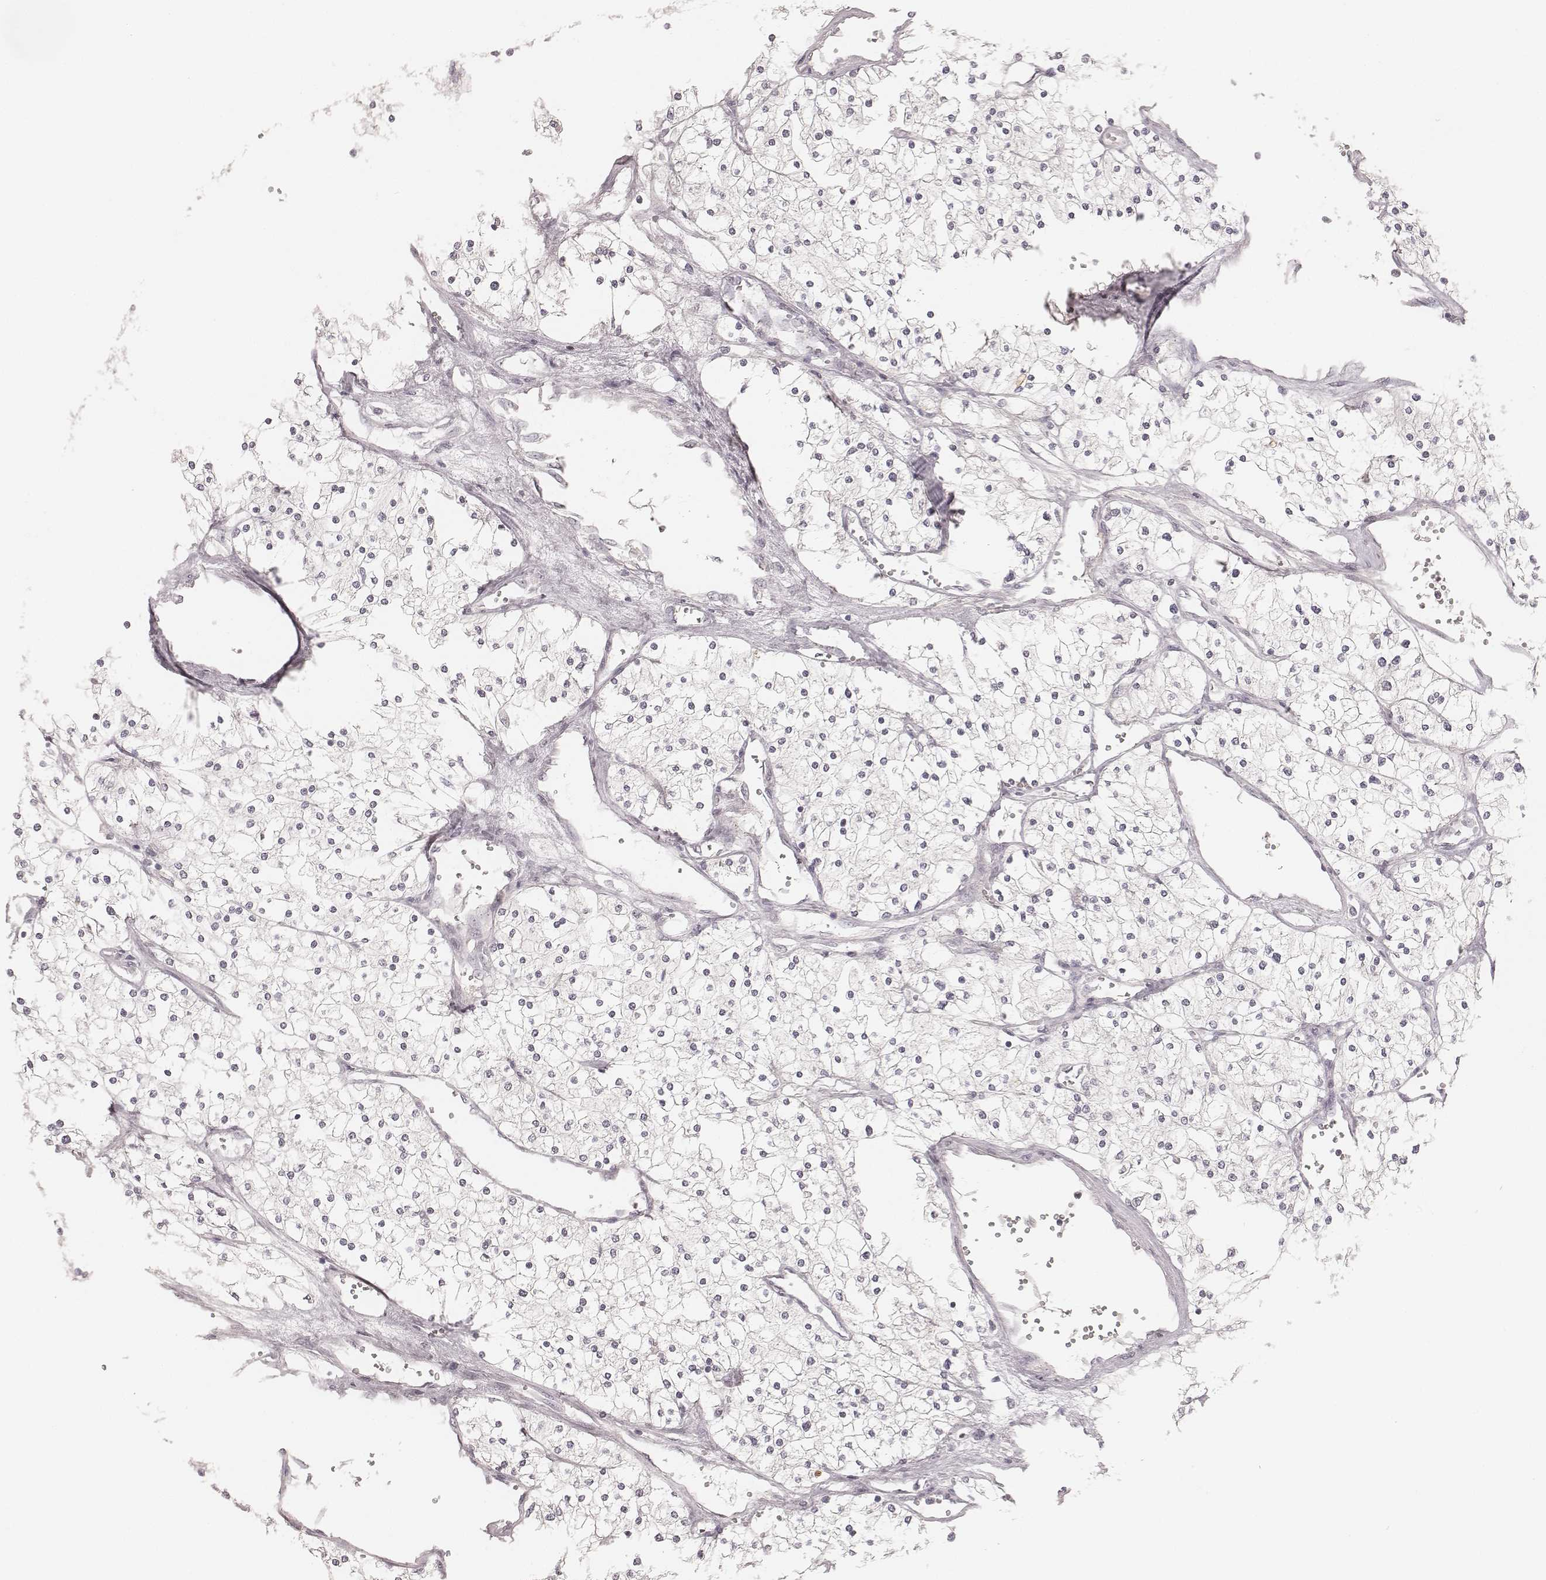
{"staining": {"intensity": "negative", "quantity": "none", "location": "none"}, "tissue": "renal cancer", "cell_type": "Tumor cells", "image_type": "cancer", "snomed": [{"axis": "morphology", "description": "Adenocarcinoma, NOS"}, {"axis": "topography", "description": "Kidney"}], "caption": "Protein analysis of renal cancer (adenocarcinoma) demonstrates no significant positivity in tumor cells.", "gene": "ACACB", "patient": {"sex": "male", "age": 80}}